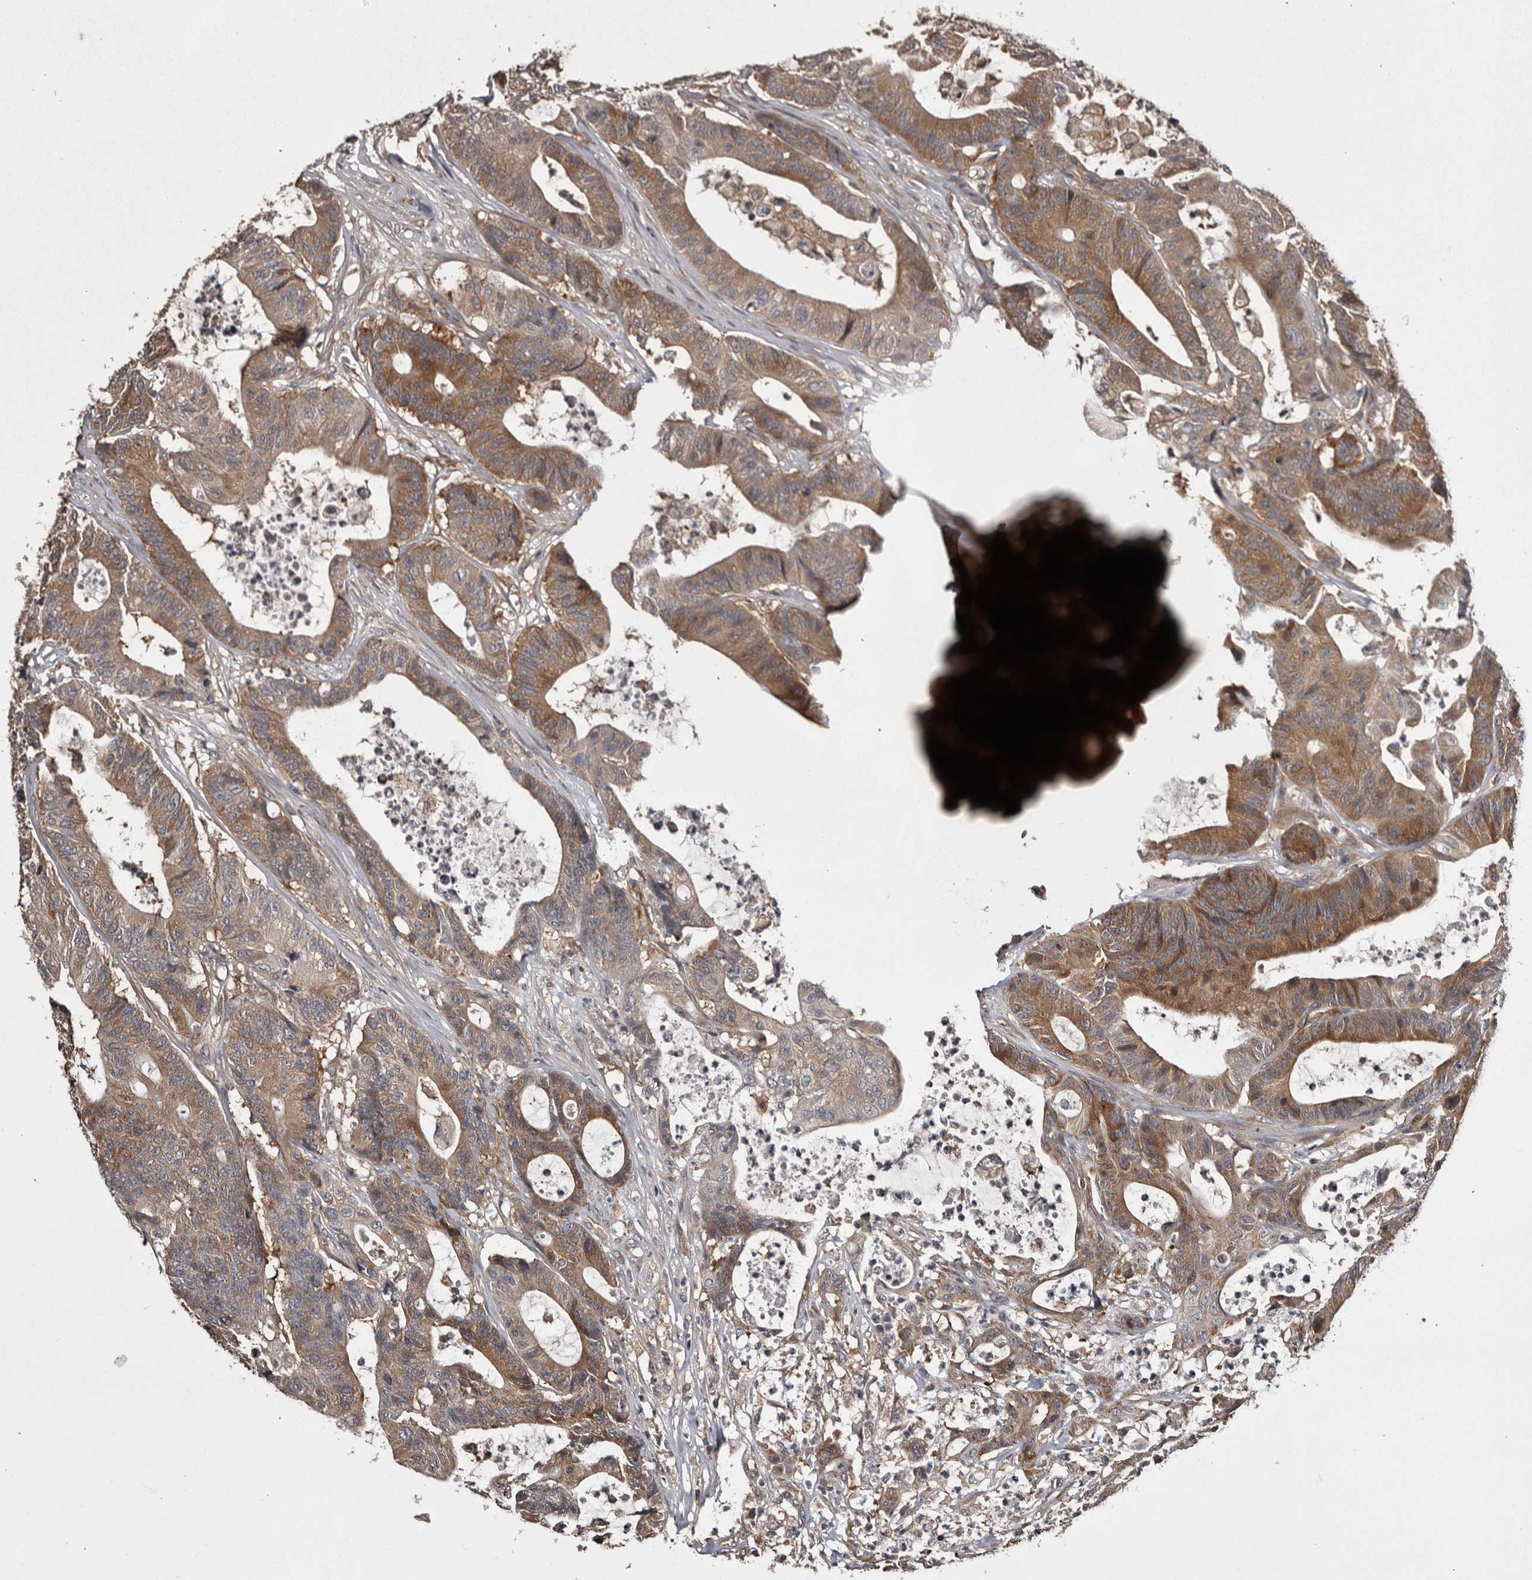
{"staining": {"intensity": "moderate", "quantity": ">75%", "location": "cytoplasmic/membranous"}, "tissue": "colorectal cancer", "cell_type": "Tumor cells", "image_type": "cancer", "snomed": [{"axis": "morphology", "description": "Adenocarcinoma, NOS"}, {"axis": "topography", "description": "Colon"}], "caption": "DAB (3,3'-diaminobenzidine) immunohistochemical staining of colorectal cancer displays moderate cytoplasmic/membranous protein expression in approximately >75% of tumor cells.", "gene": "DARS1", "patient": {"sex": "female", "age": 84}}